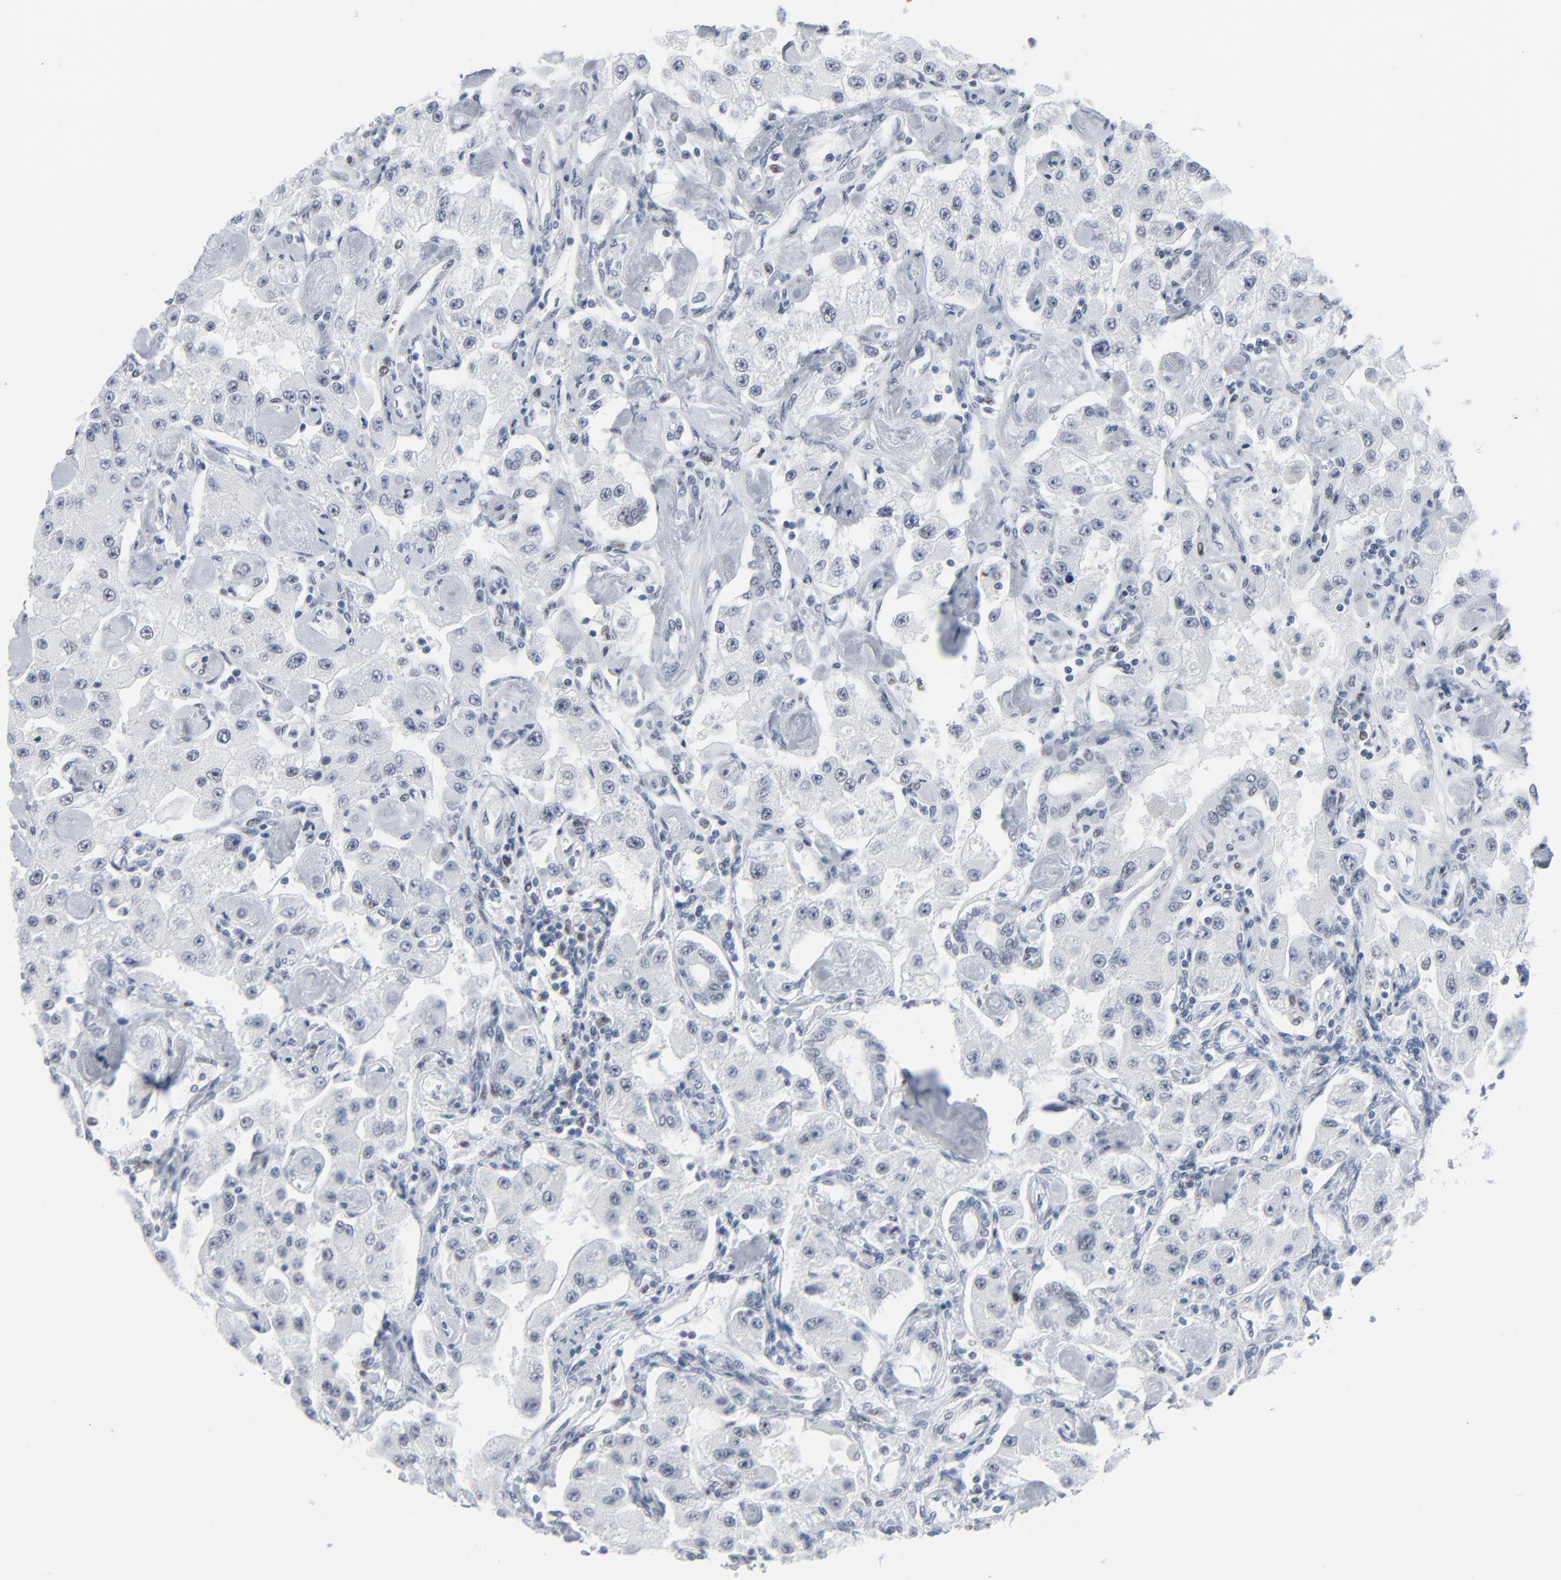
{"staining": {"intensity": "negative", "quantity": "none", "location": "none"}, "tissue": "carcinoid", "cell_type": "Tumor cells", "image_type": "cancer", "snomed": [{"axis": "morphology", "description": "Carcinoid, malignant, NOS"}, {"axis": "topography", "description": "Pancreas"}], "caption": "Immunohistochemical staining of human carcinoid demonstrates no significant positivity in tumor cells.", "gene": "SIRT1", "patient": {"sex": "male", "age": 41}}